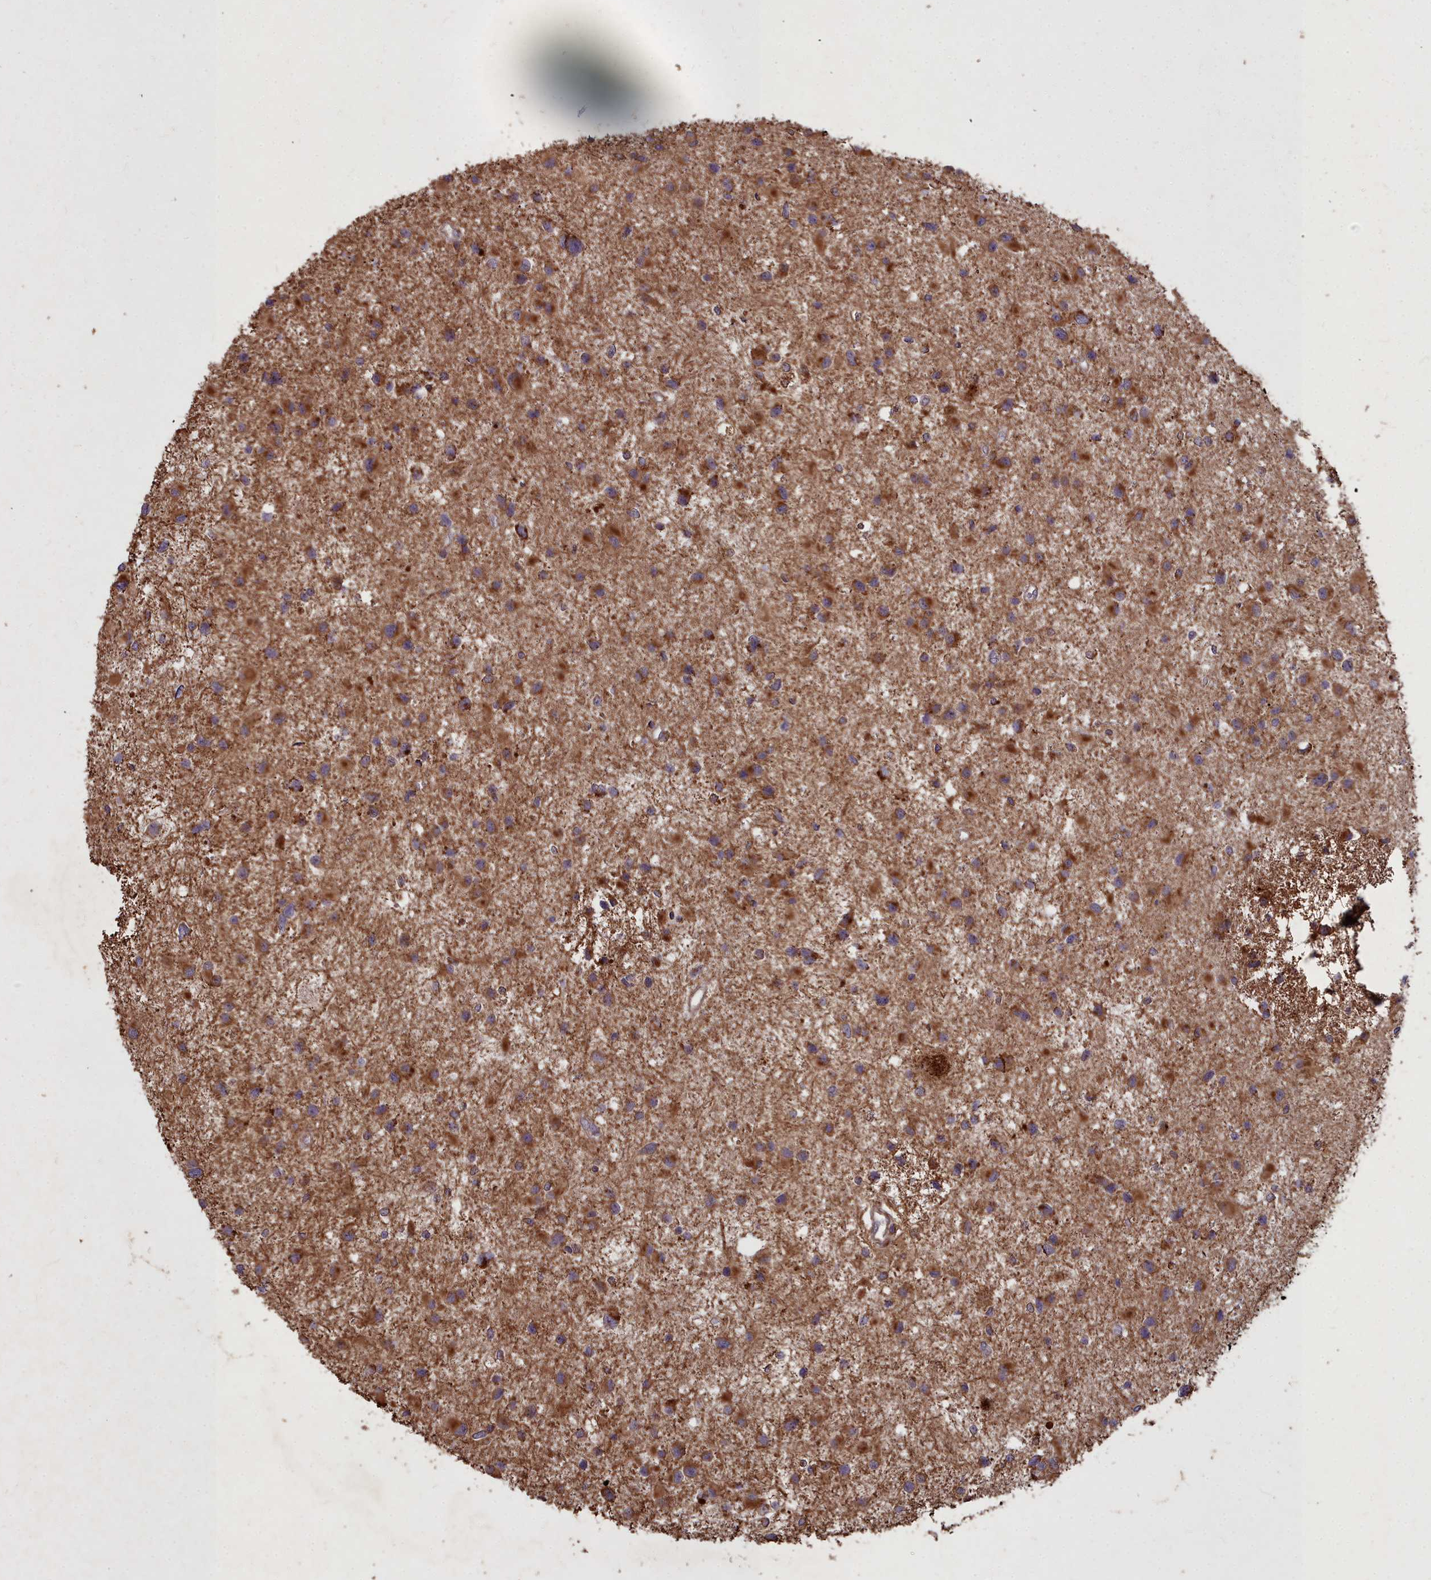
{"staining": {"intensity": "moderate", "quantity": ">75%", "location": "cytoplasmic/membranous"}, "tissue": "glioma", "cell_type": "Tumor cells", "image_type": "cancer", "snomed": [{"axis": "morphology", "description": "Glioma, malignant, Low grade"}, {"axis": "topography", "description": "Brain"}], "caption": "There is medium levels of moderate cytoplasmic/membranous positivity in tumor cells of glioma, as demonstrated by immunohistochemical staining (brown color).", "gene": "COX11", "patient": {"sex": "female", "age": 32}}